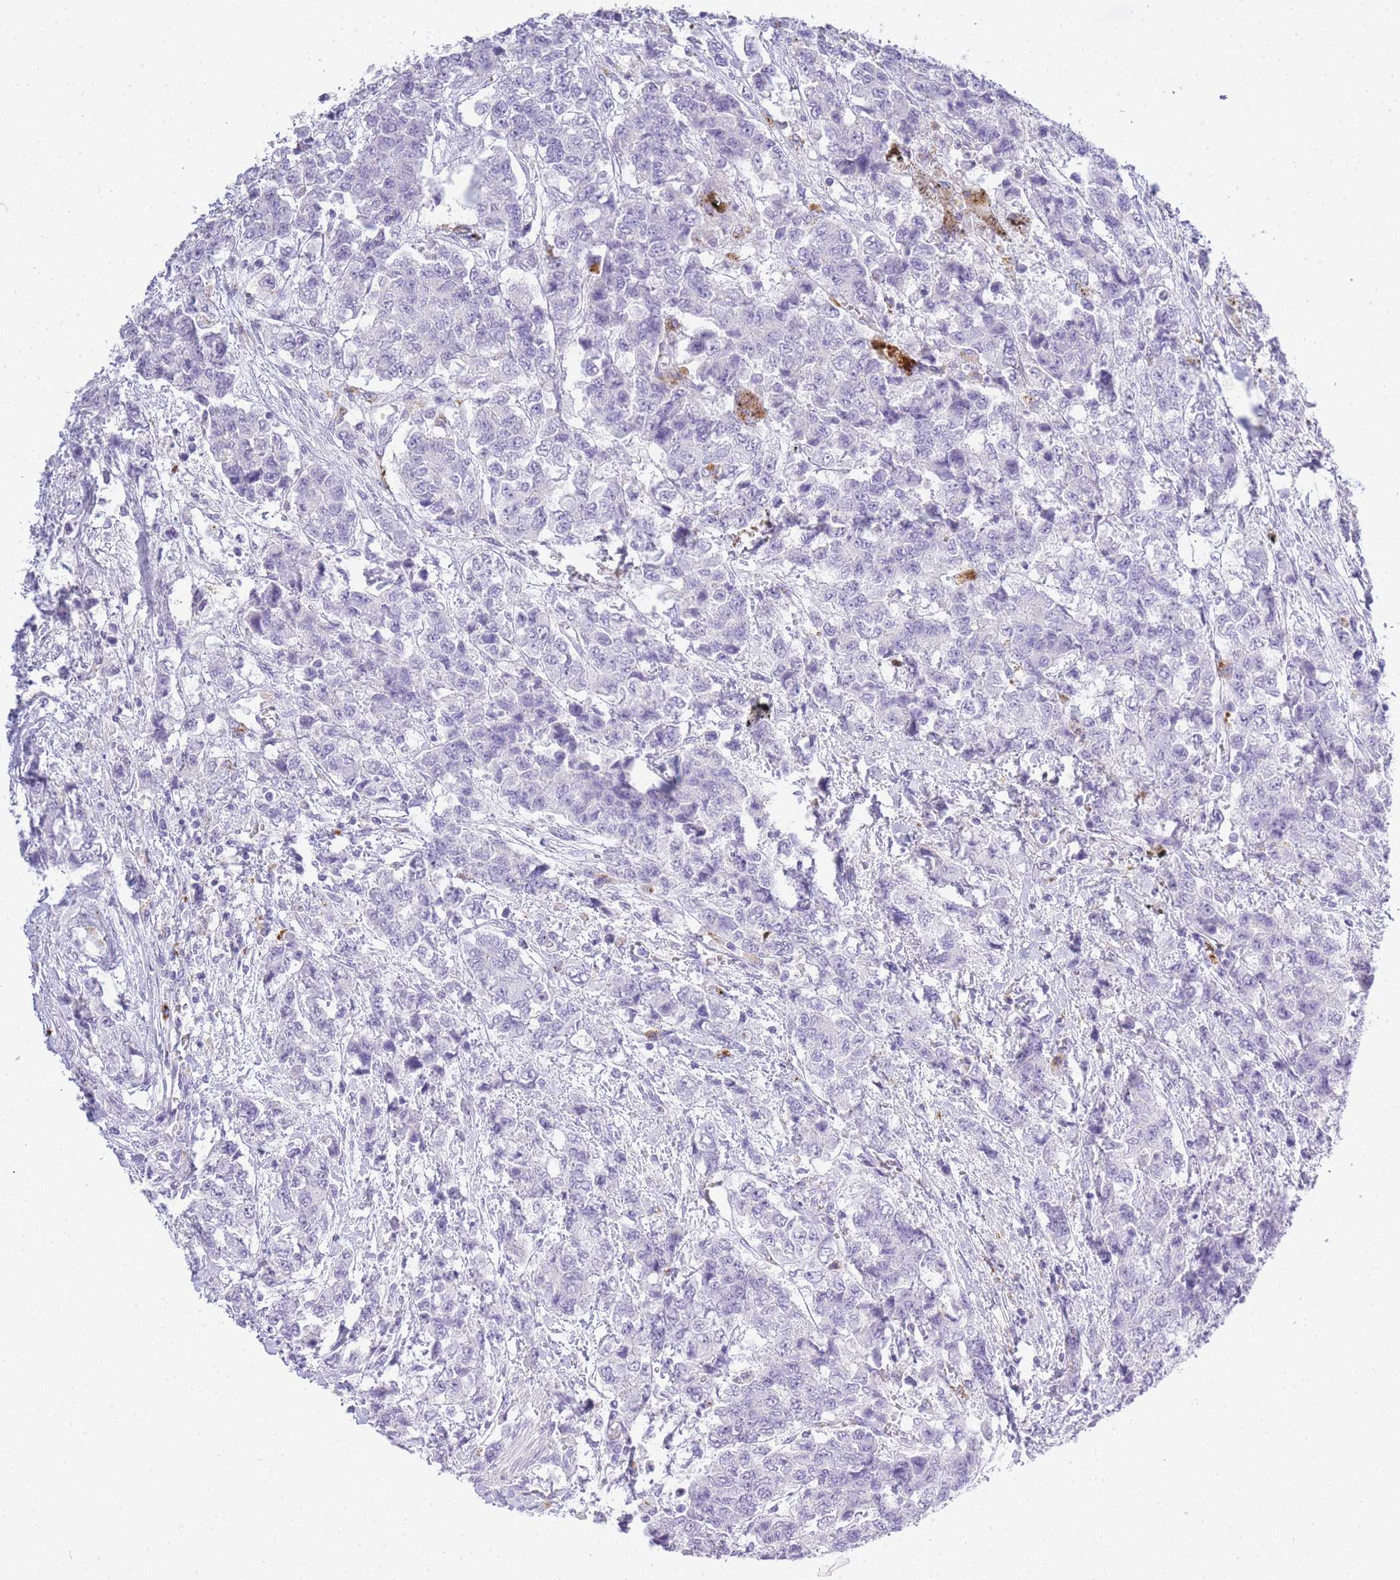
{"staining": {"intensity": "negative", "quantity": "none", "location": "none"}, "tissue": "urothelial cancer", "cell_type": "Tumor cells", "image_type": "cancer", "snomed": [{"axis": "morphology", "description": "Urothelial carcinoma, High grade"}, {"axis": "topography", "description": "Urinary bladder"}], "caption": "The immunohistochemistry photomicrograph has no significant expression in tumor cells of urothelial cancer tissue.", "gene": "RHO", "patient": {"sex": "female", "age": 78}}